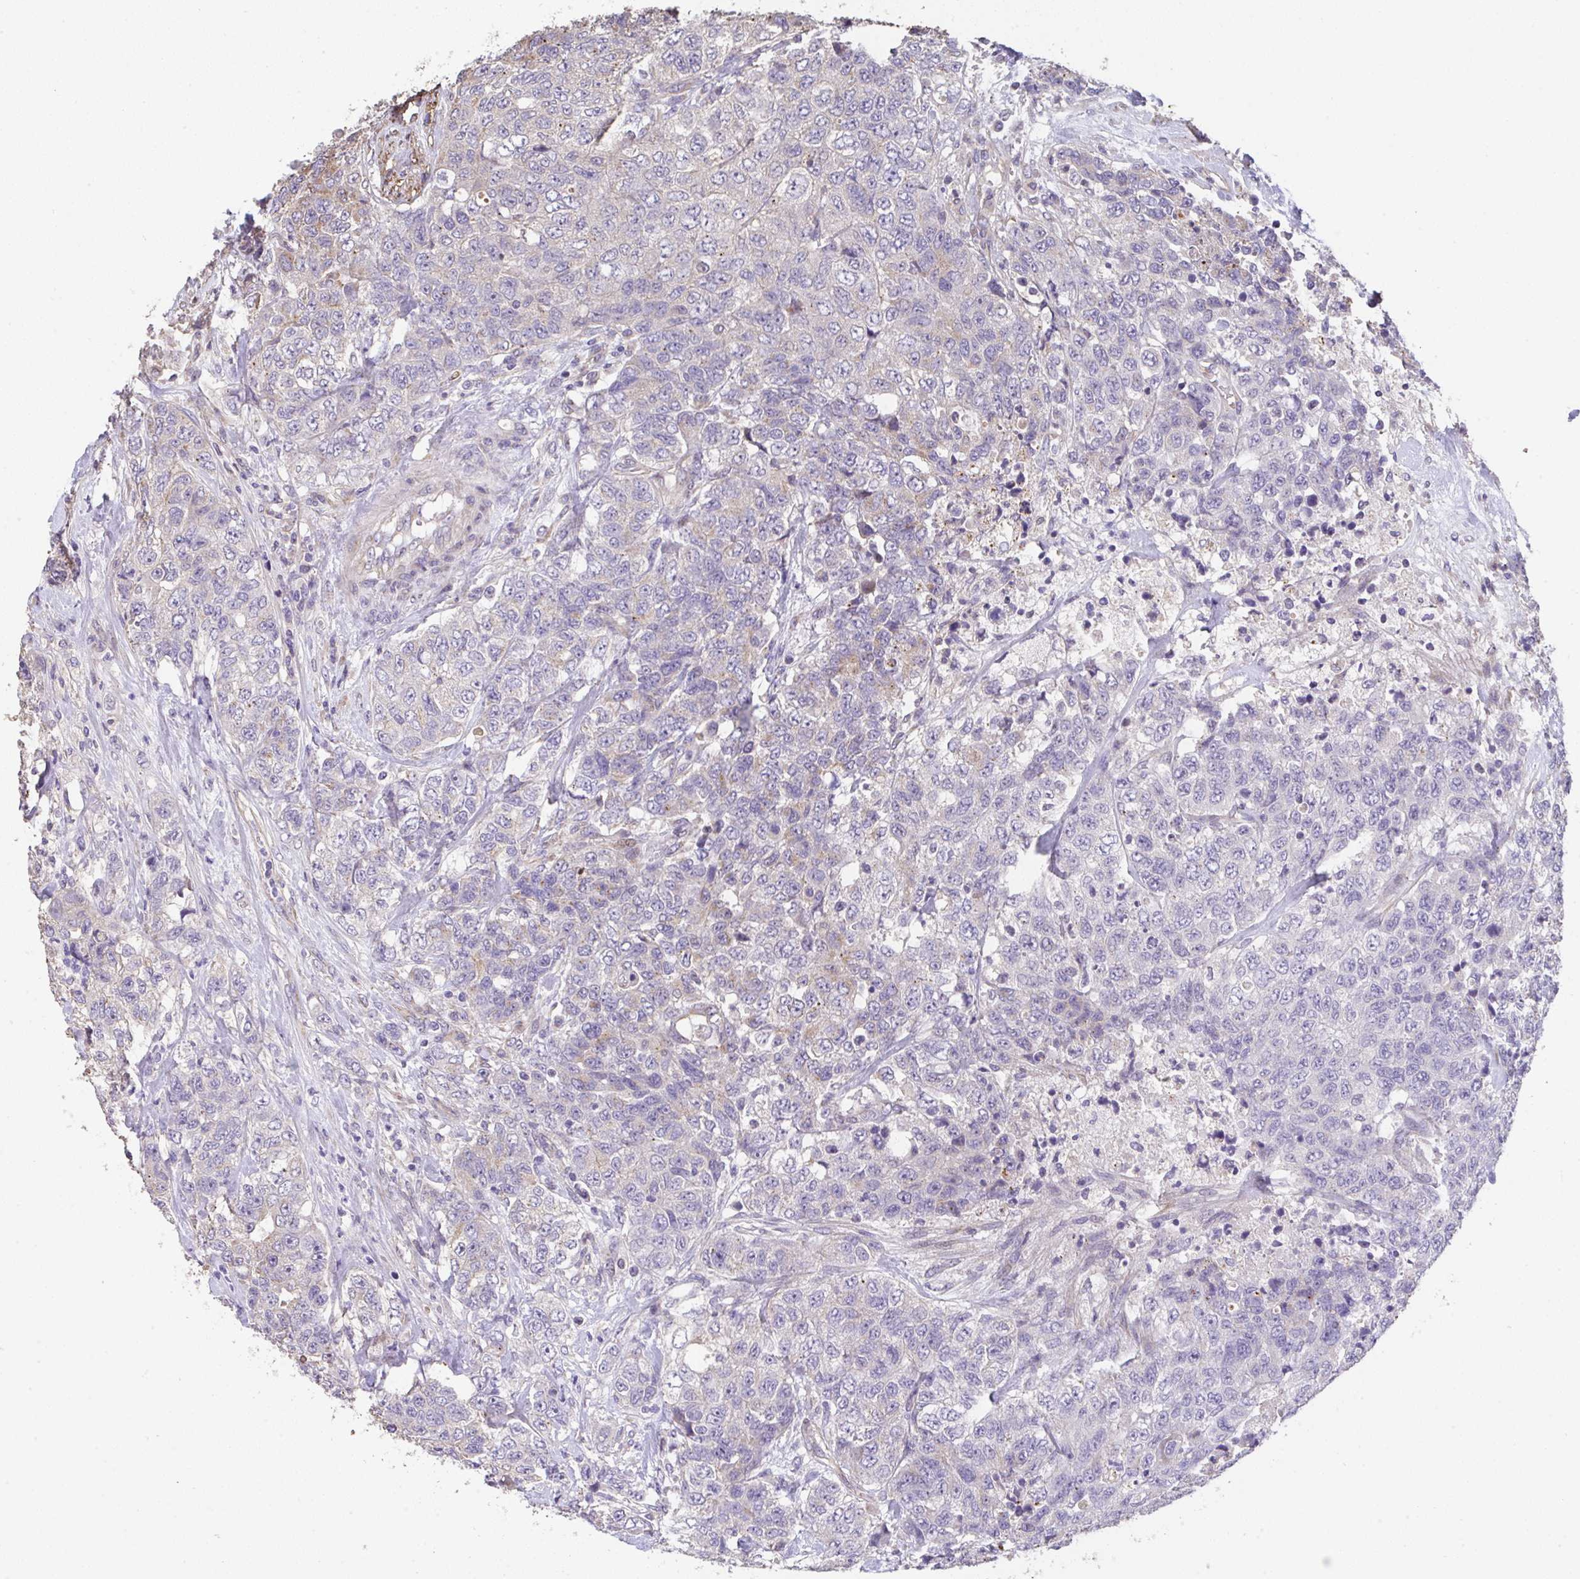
{"staining": {"intensity": "negative", "quantity": "none", "location": "none"}, "tissue": "urothelial cancer", "cell_type": "Tumor cells", "image_type": "cancer", "snomed": [{"axis": "morphology", "description": "Urothelial carcinoma, High grade"}, {"axis": "topography", "description": "Urinary bladder"}], "caption": "This is a histopathology image of IHC staining of urothelial cancer, which shows no staining in tumor cells.", "gene": "RUNDC3B", "patient": {"sex": "female", "age": 78}}